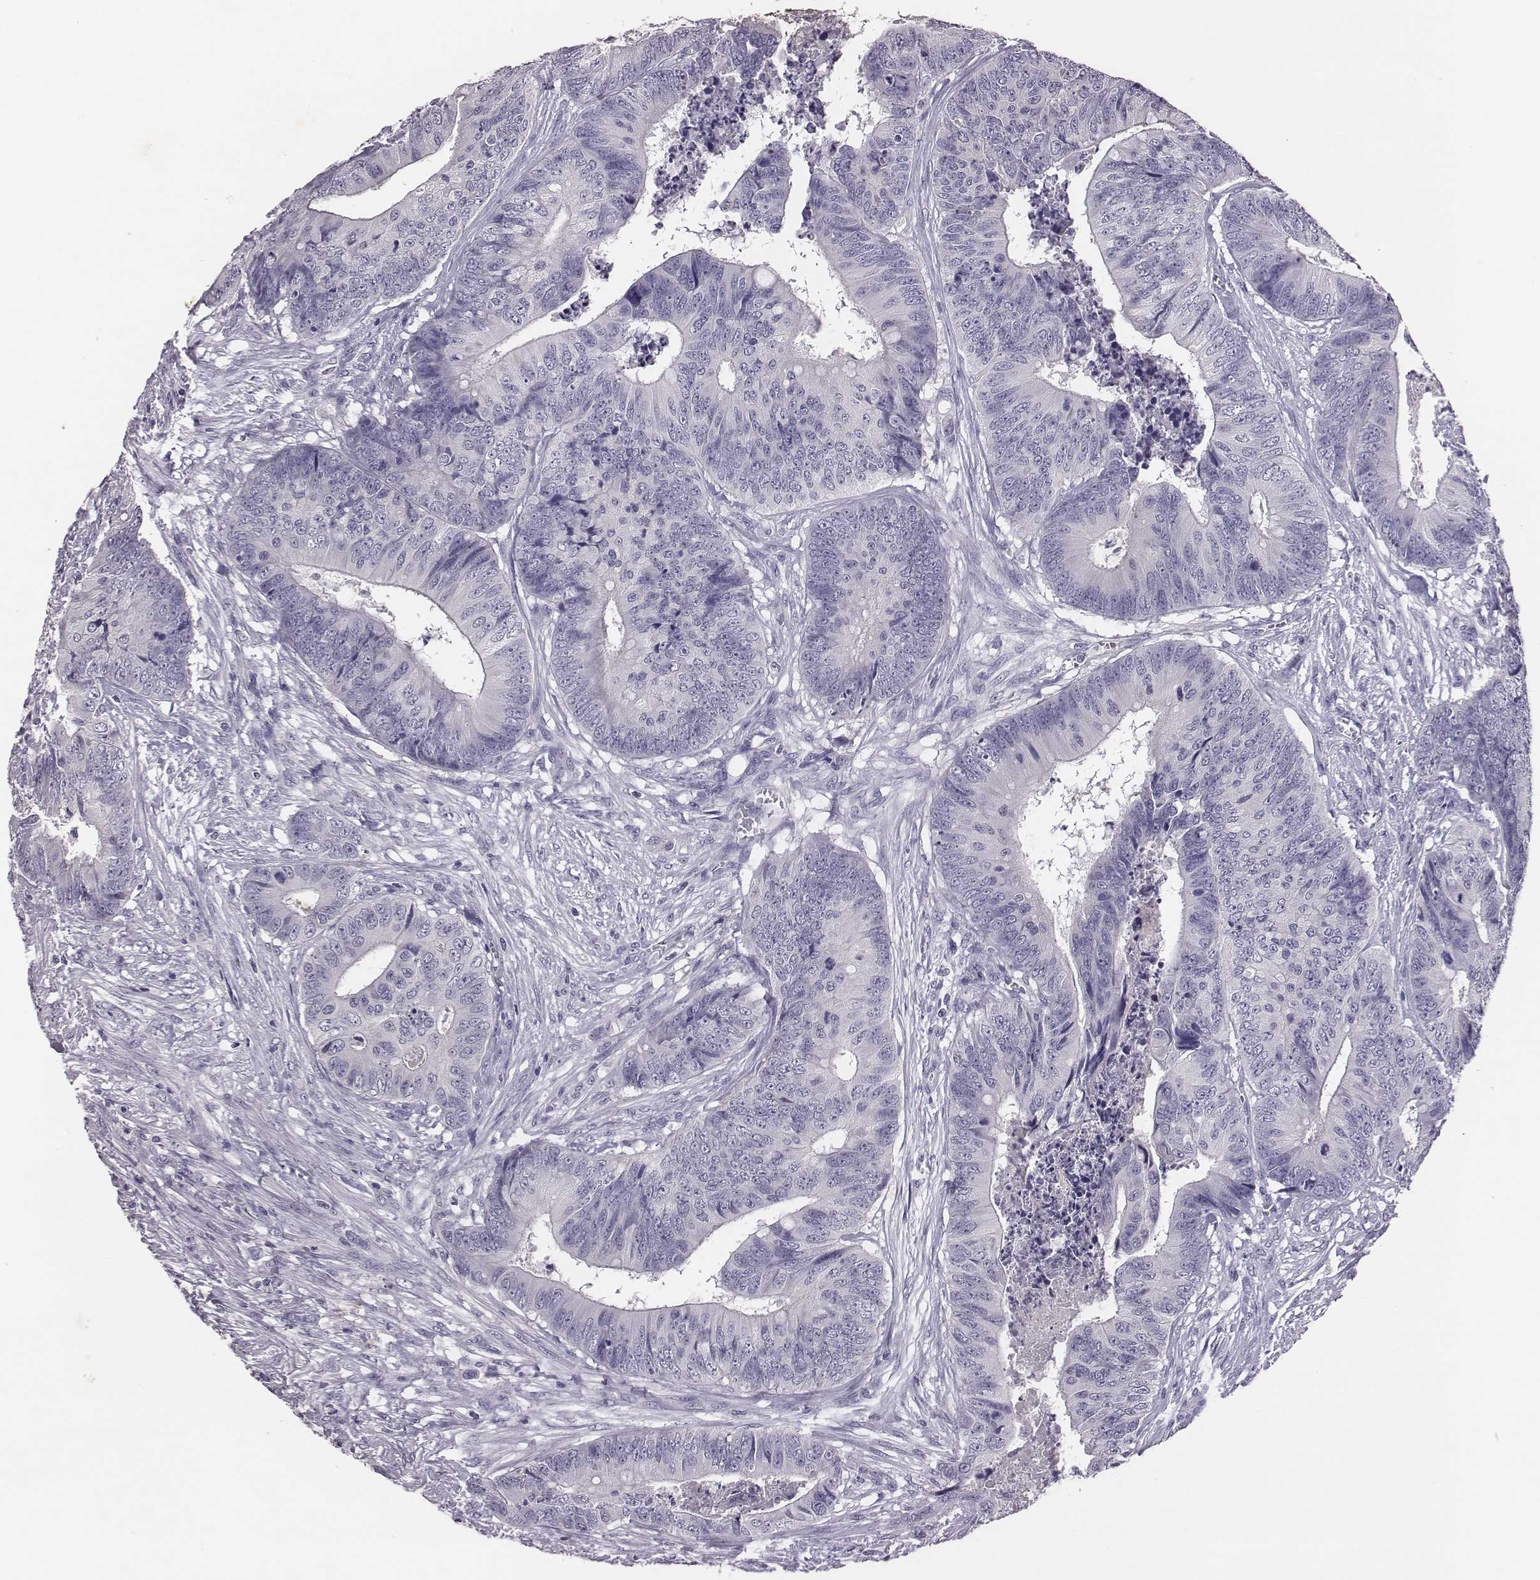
{"staining": {"intensity": "negative", "quantity": "none", "location": "none"}, "tissue": "colorectal cancer", "cell_type": "Tumor cells", "image_type": "cancer", "snomed": [{"axis": "morphology", "description": "Adenocarcinoma, NOS"}, {"axis": "topography", "description": "Colon"}], "caption": "Immunohistochemistry (IHC) image of neoplastic tissue: colorectal cancer (adenocarcinoma) stained with DAB exhibits no significant protein staining in tumor cells.", "gene": "EN1", "patient": {"sex": "male", "age": 84}}